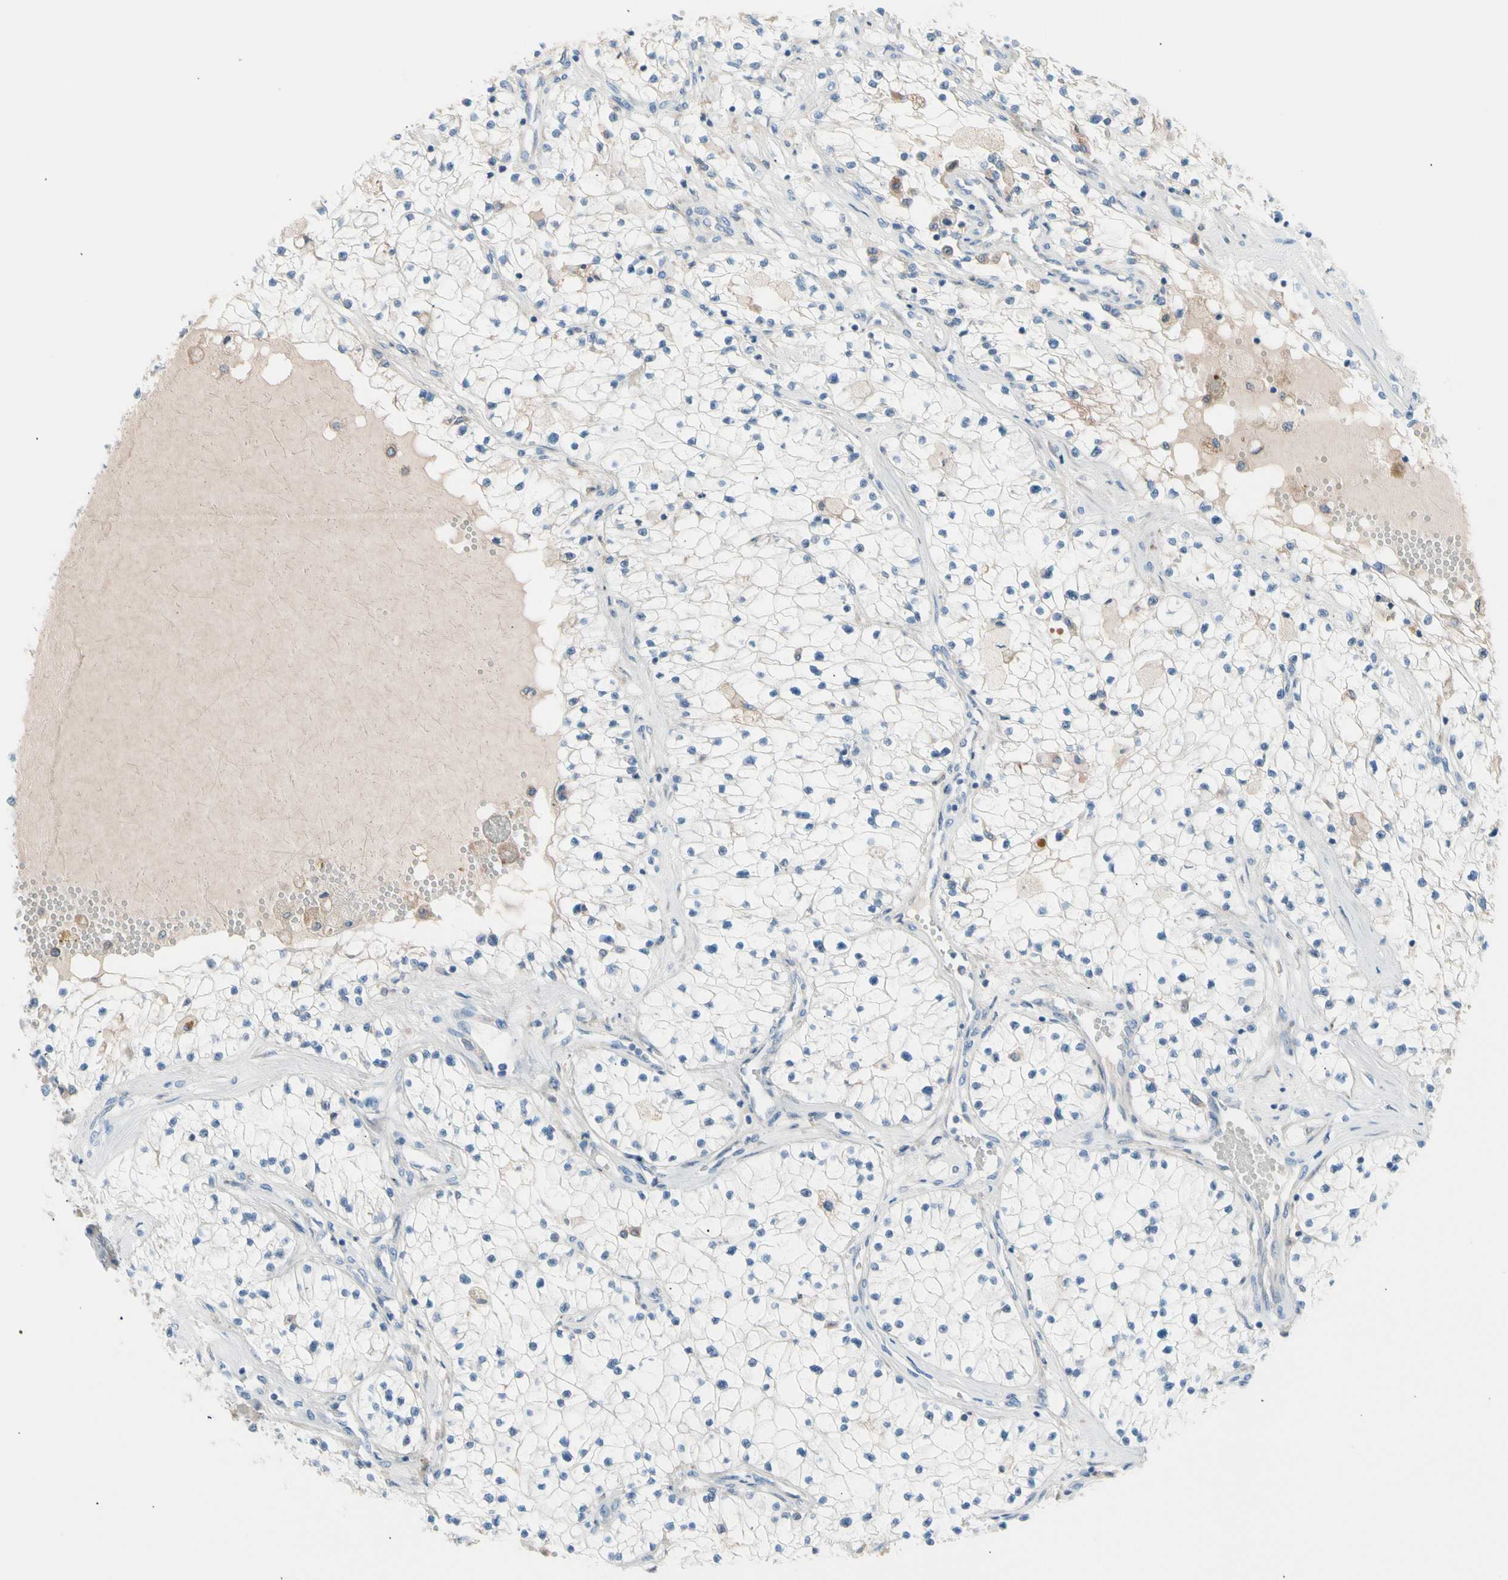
{"staining": {"intensity": "weak", "quantity": "<25%", "location": "cytoplasmic/membranous"}, "tissue": "renal cancer", "cell_type": "Tumor cells", "image_type": "cancer", "snomed": [{"axis": "morphology", "description": "Adenocarcinoma, NOS"}, {"axis": "topography", "description": "Kidney"}], "caption": "Human renal cancer stained for a protein using immunohistochemistry shows no staining in tumor cells.", "gene": "CASQ1", "patient": {"sex": "male", "age": 68}}